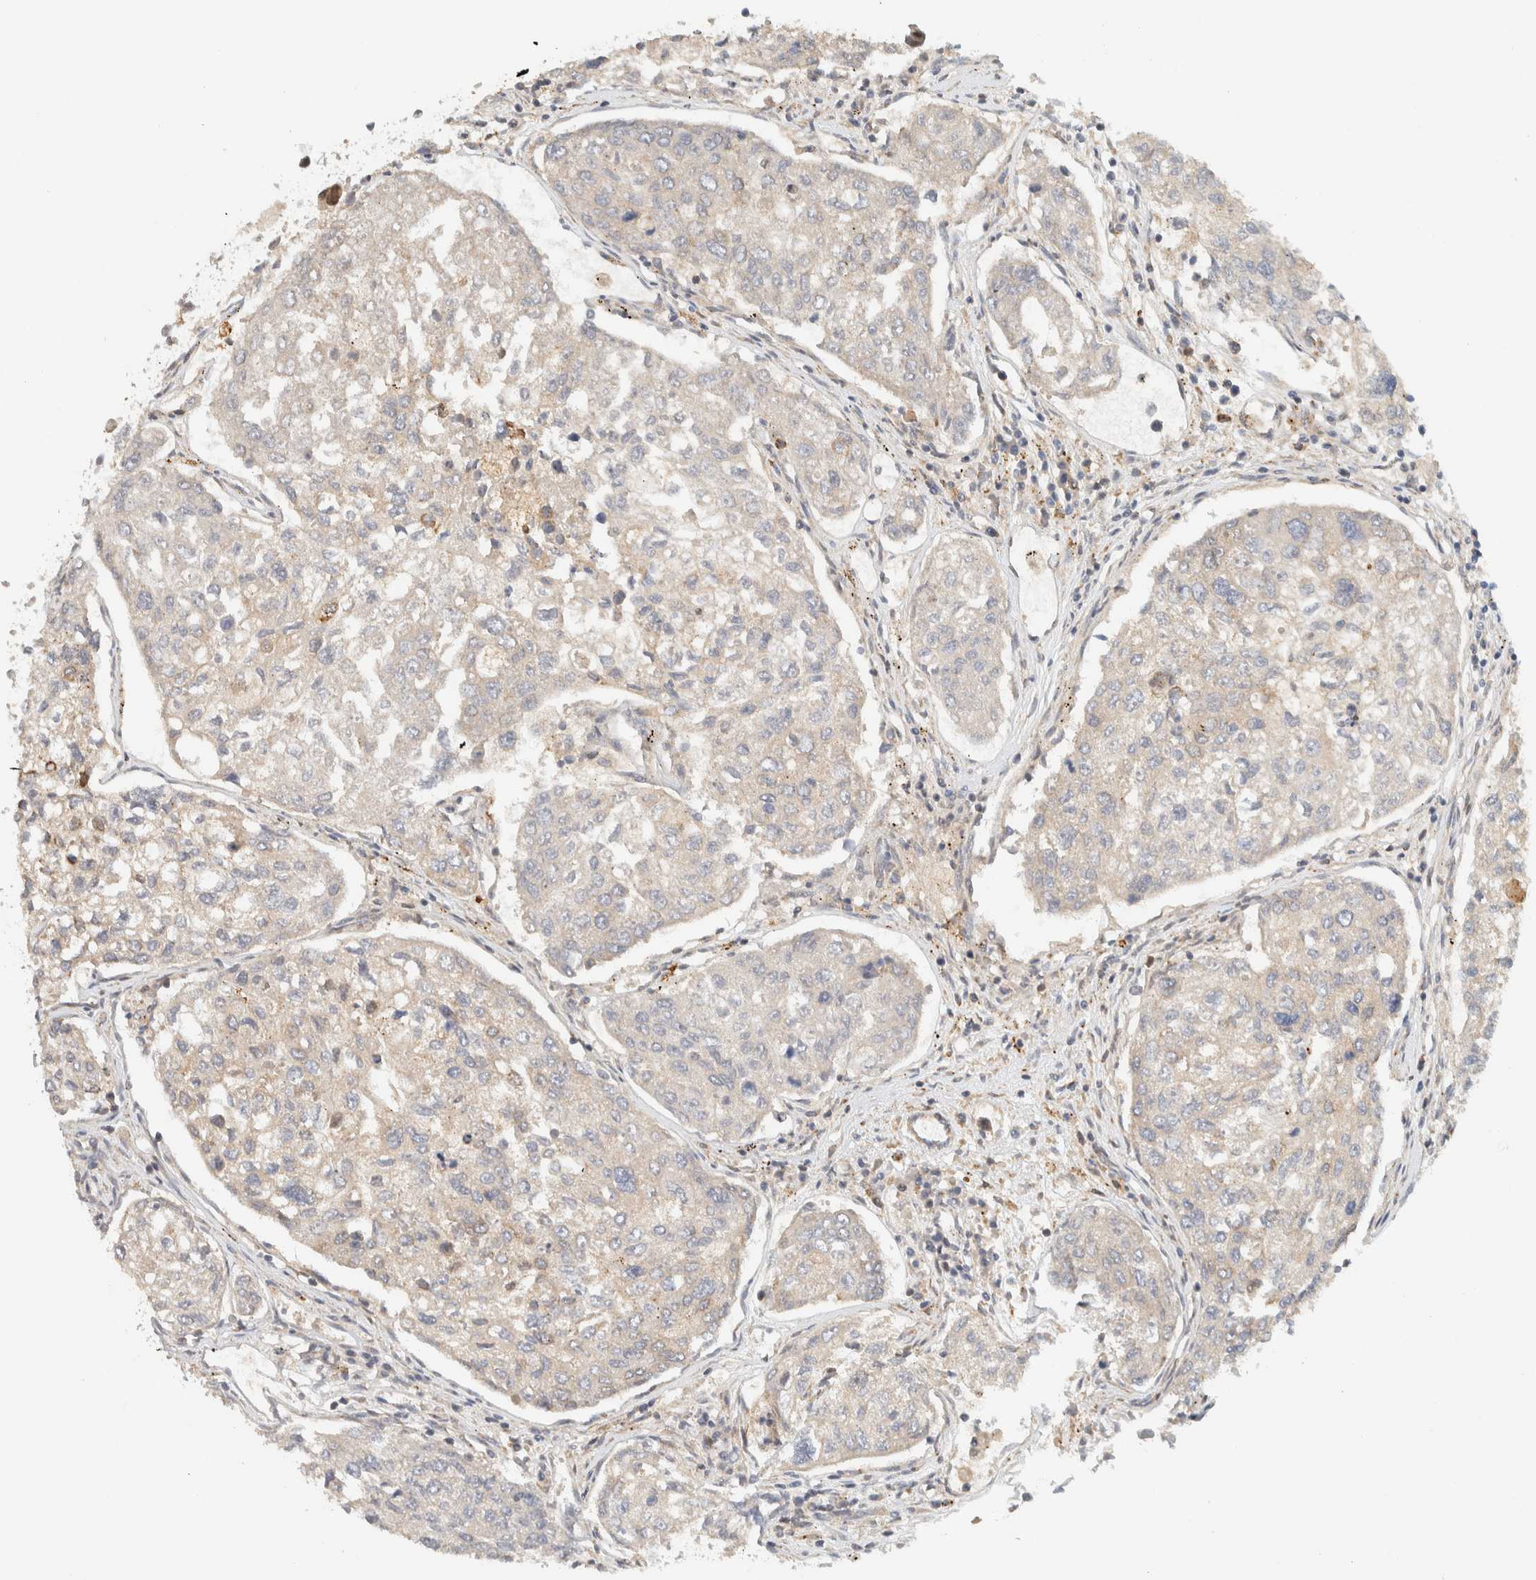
{"staining": {"intensity": "negative", "quantity": "none", "location": "none"}, "tissue": "urothelial cancer", "cell_type": "Tumor cells", "image_type": "cancer", "snomed": [{"axis": "morphology", "description": "Urothelial carcinoma, High grade"}, {"axis": "topography", "description": "Lymph node"}, {"axis": "topography", "description": "Urinary bladder"}], "caption": "This histopathology image is of high-grade urothelial carcinoma stained with immunohistochemistry (IHC) to label a protein in brown with the nuclei are counter-stained blue. There is no staining in tumor cells.", "gene": "ITPRID1", "patient": {"sex": "male", "age": 51}}